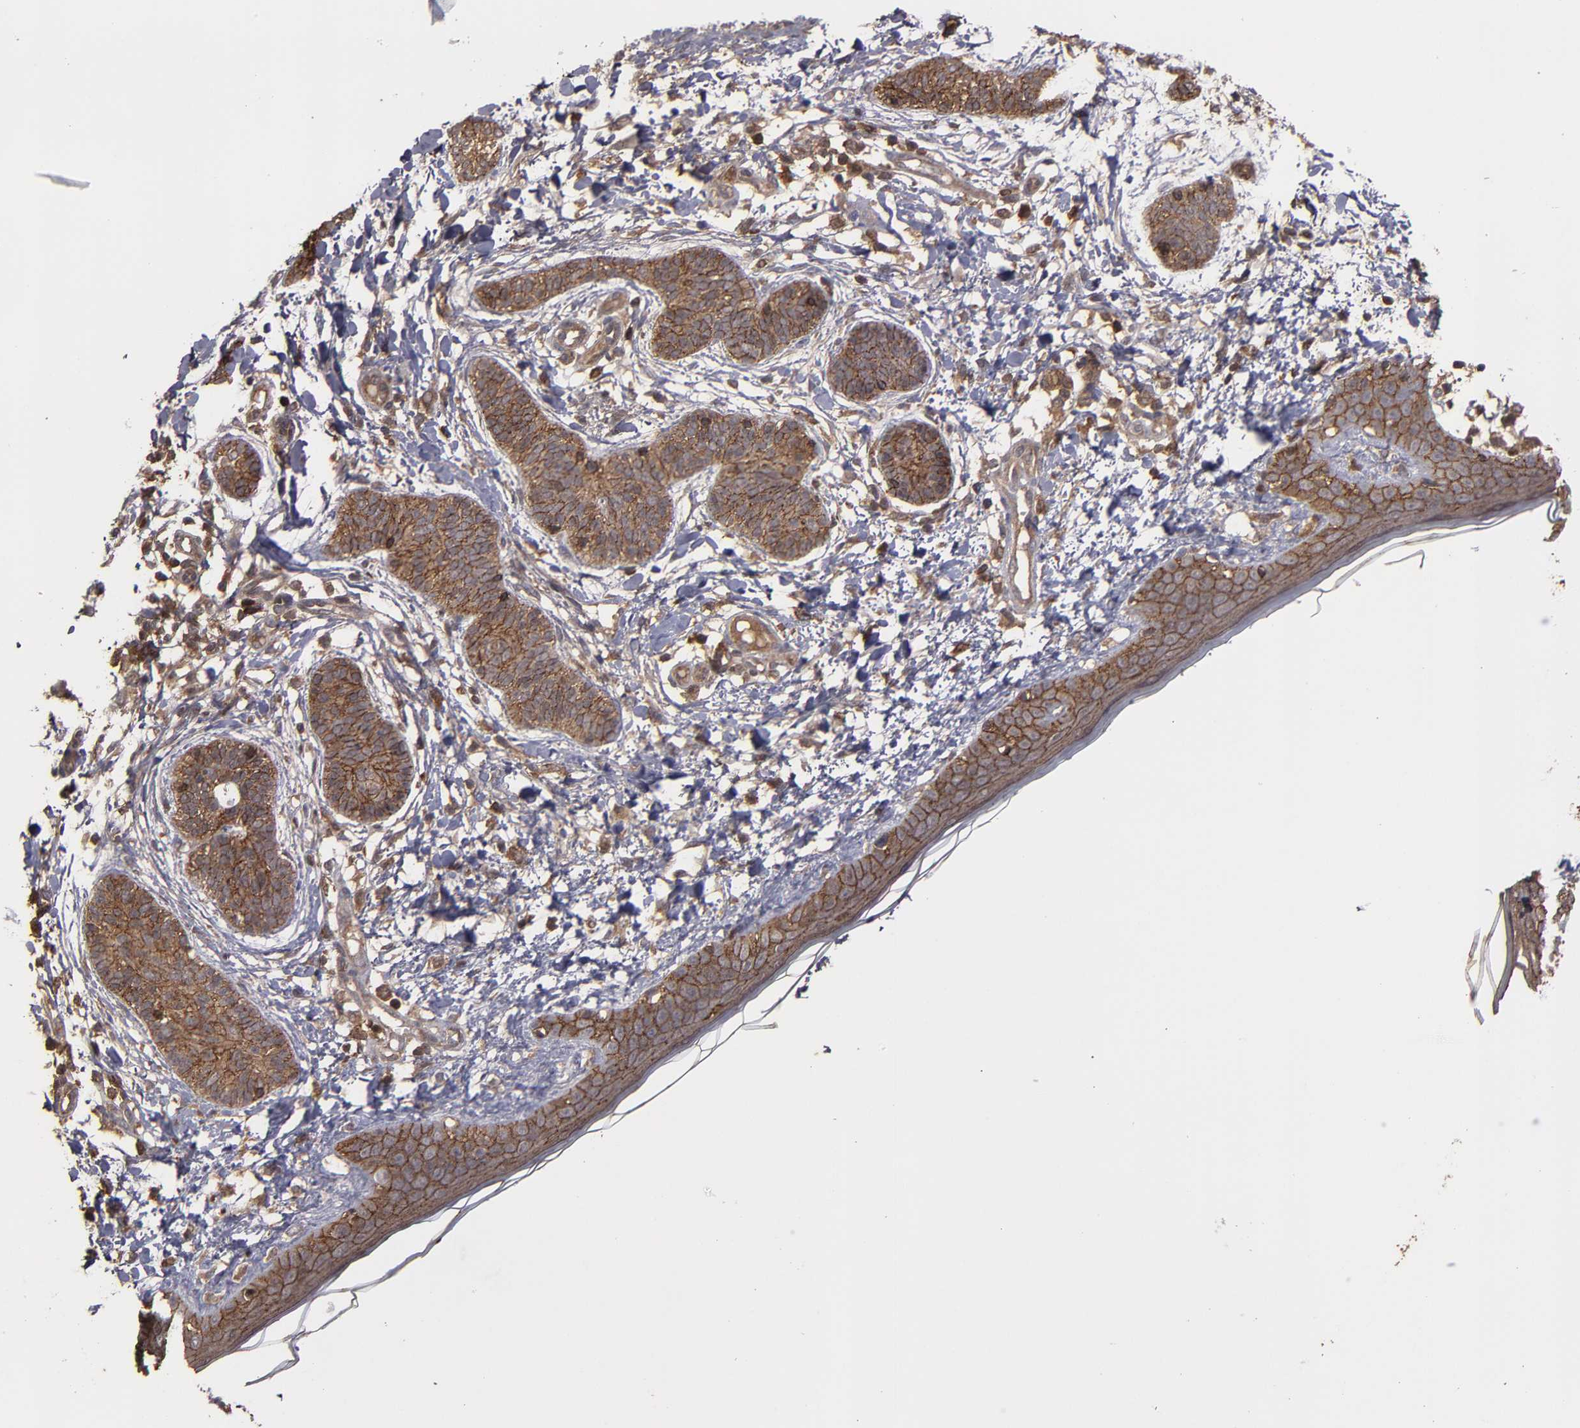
{"staining": {"intensity": "moderate", "quantity": ">75%", "location": "cytoplasmic/membranous"}, "tissue": "skin cancer", "cell_type": "Tumor cells", "image_type": "cancer", "snomed": [{"axis": "morphology", "description": "Normal tissue, NOS"}, {"axis": "morphology", "description": "Basal cell carcinoma"}, {"axis": "topography", "description": "Skin"}], "caption": "Human skin basal cell carcinoma stained with a protein marker exhibits moderate staining in tumor cells.", "gene": "RPS6KA6", "patient": {"sex": "male", "age": 63}}